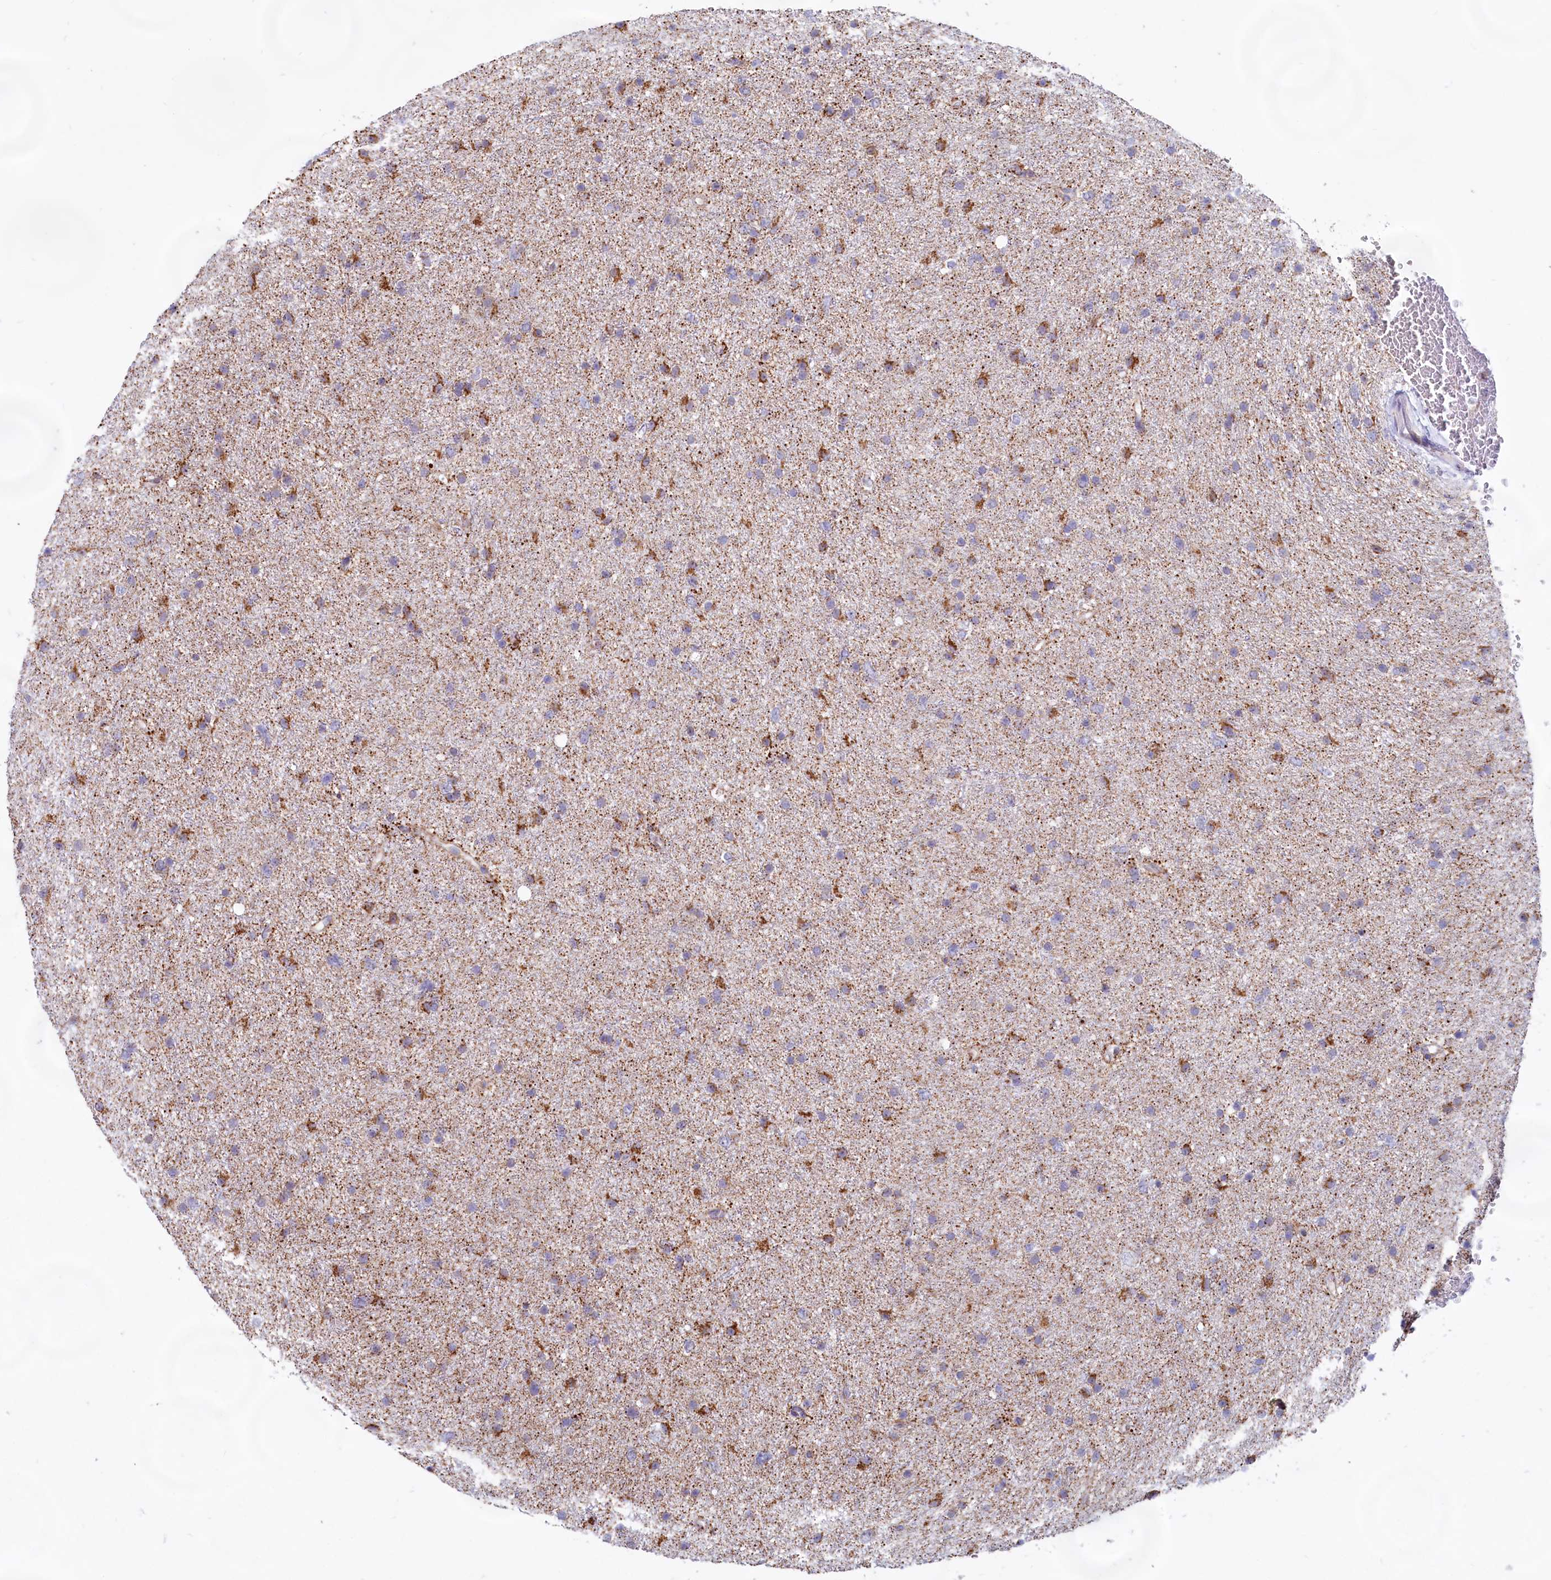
{"staining": {"intensity": "moderate", "quantity": "<25%", "location": "cytoplasmic/membranous"}, "tissue": "glioma", "cell_type": "Tumor cells", "image_type": "cancer", "snomed": [{"axis": "morphology", "description": "Glioma, malignant, Low grade"}, {"axis": "topography", "description": "Cerebral cortex"}], "caption": "Protein staining exhibits moderate cytoplasmic/membranous staining in about <25% of tumor cells in malignant low-grade glioma. The staining was performed using DAB (3,3'-diaminobenzidine) to visualize the protein expression in brown, while the nuclei were stained in blue with hematoxylin (Magnification: 20x).", "gene": "C1D", "patient": {"sex": "female", "age": 39}}